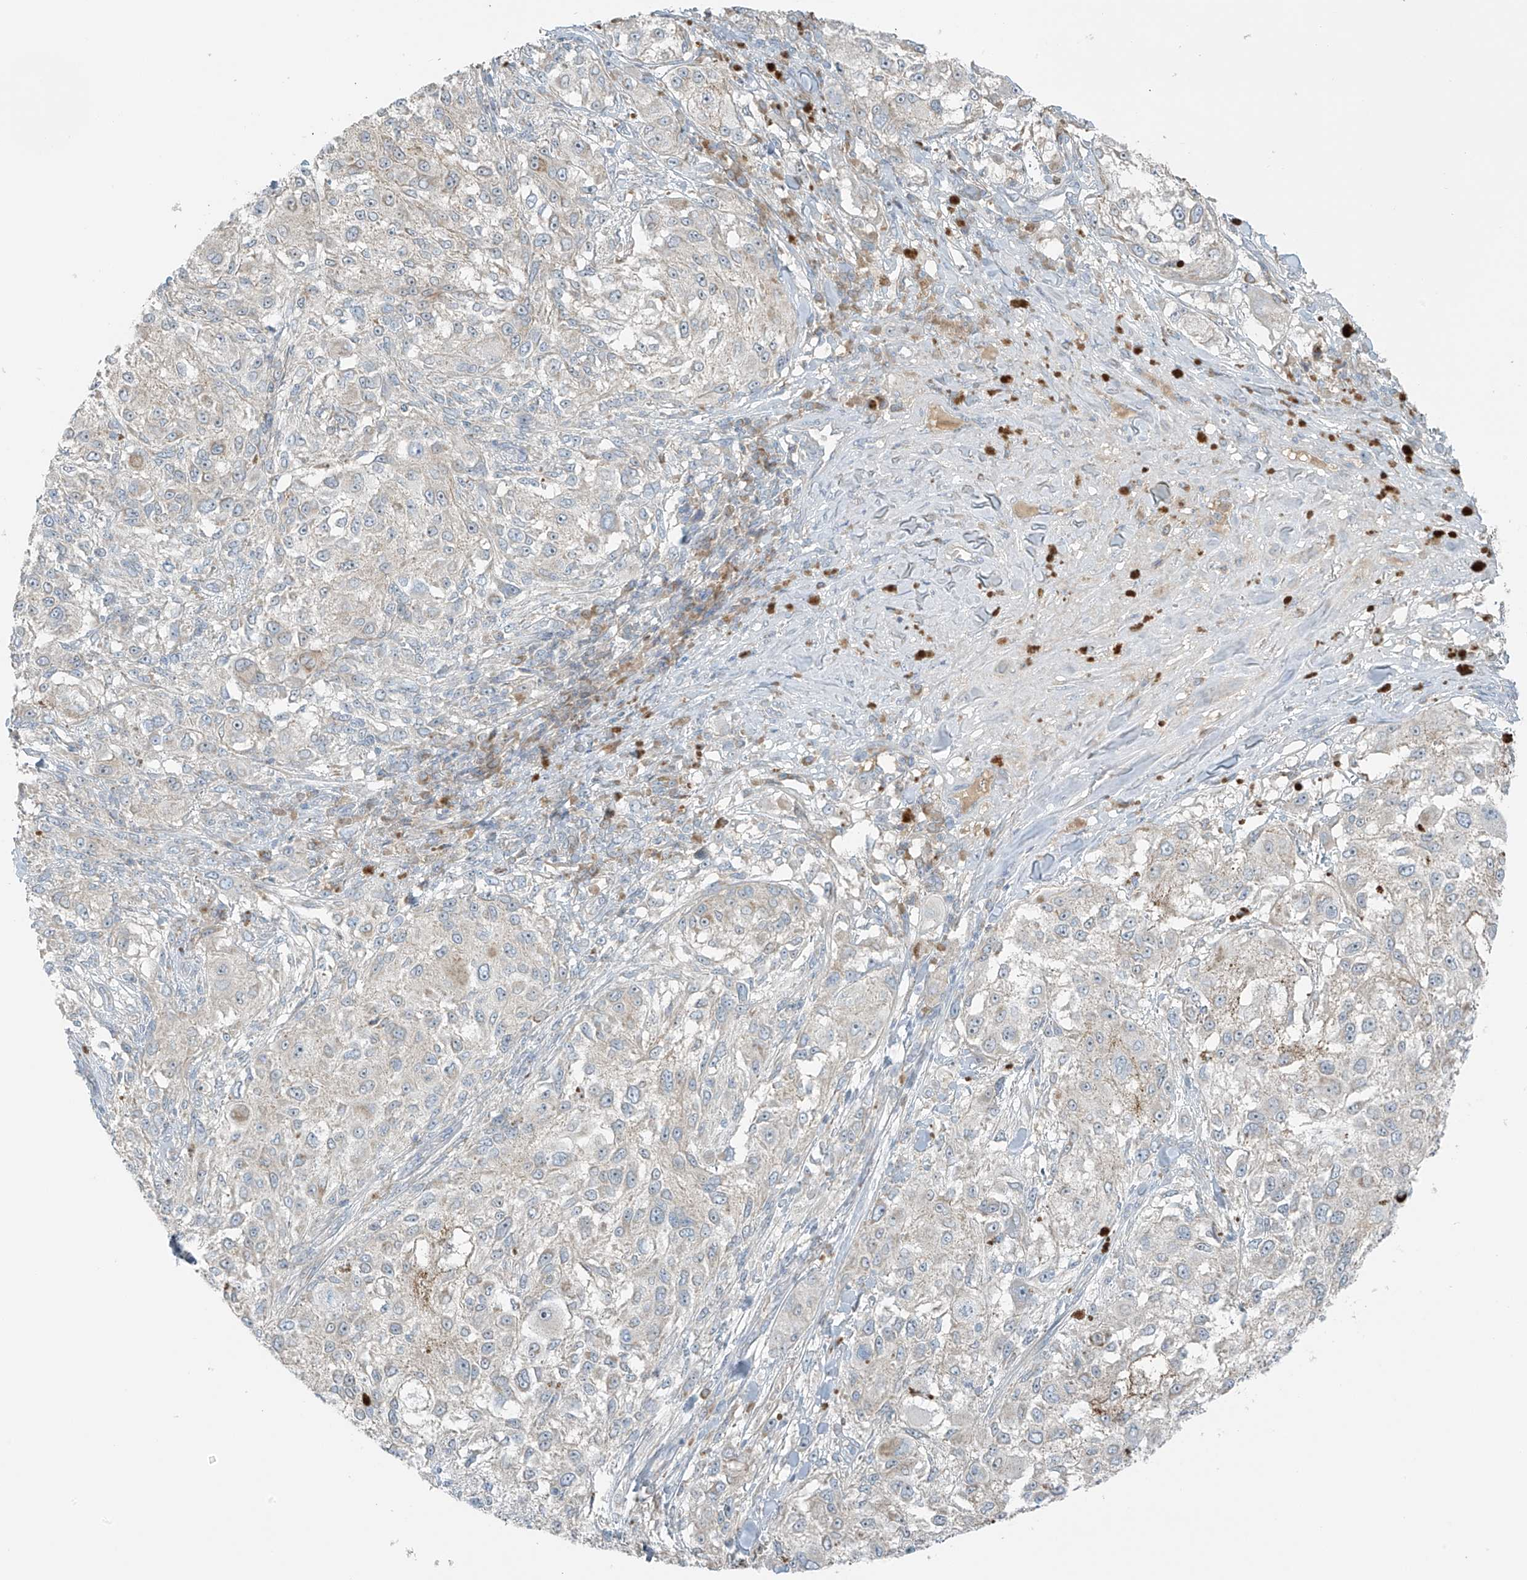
{"staining": {"intensity": "negative", "quantity": "none", "location": "none"}, "tissue": "melanoma", "cell_type": "Tumor cells", "image_type": "cancer", "snomed": [{"axis": "morphology", "description": "Necrosis, NOS"}, {"axis": "morphology", "description": "Malignant melanoma, NOS"}, {"axis": "topography", "description": "Skin"}], "caption": "A photomicrograph of human malignant melanoma is negative for staining in tumor cells.", "gene": "FAM131C", "patient": {"sex": "female", "age": 87}}